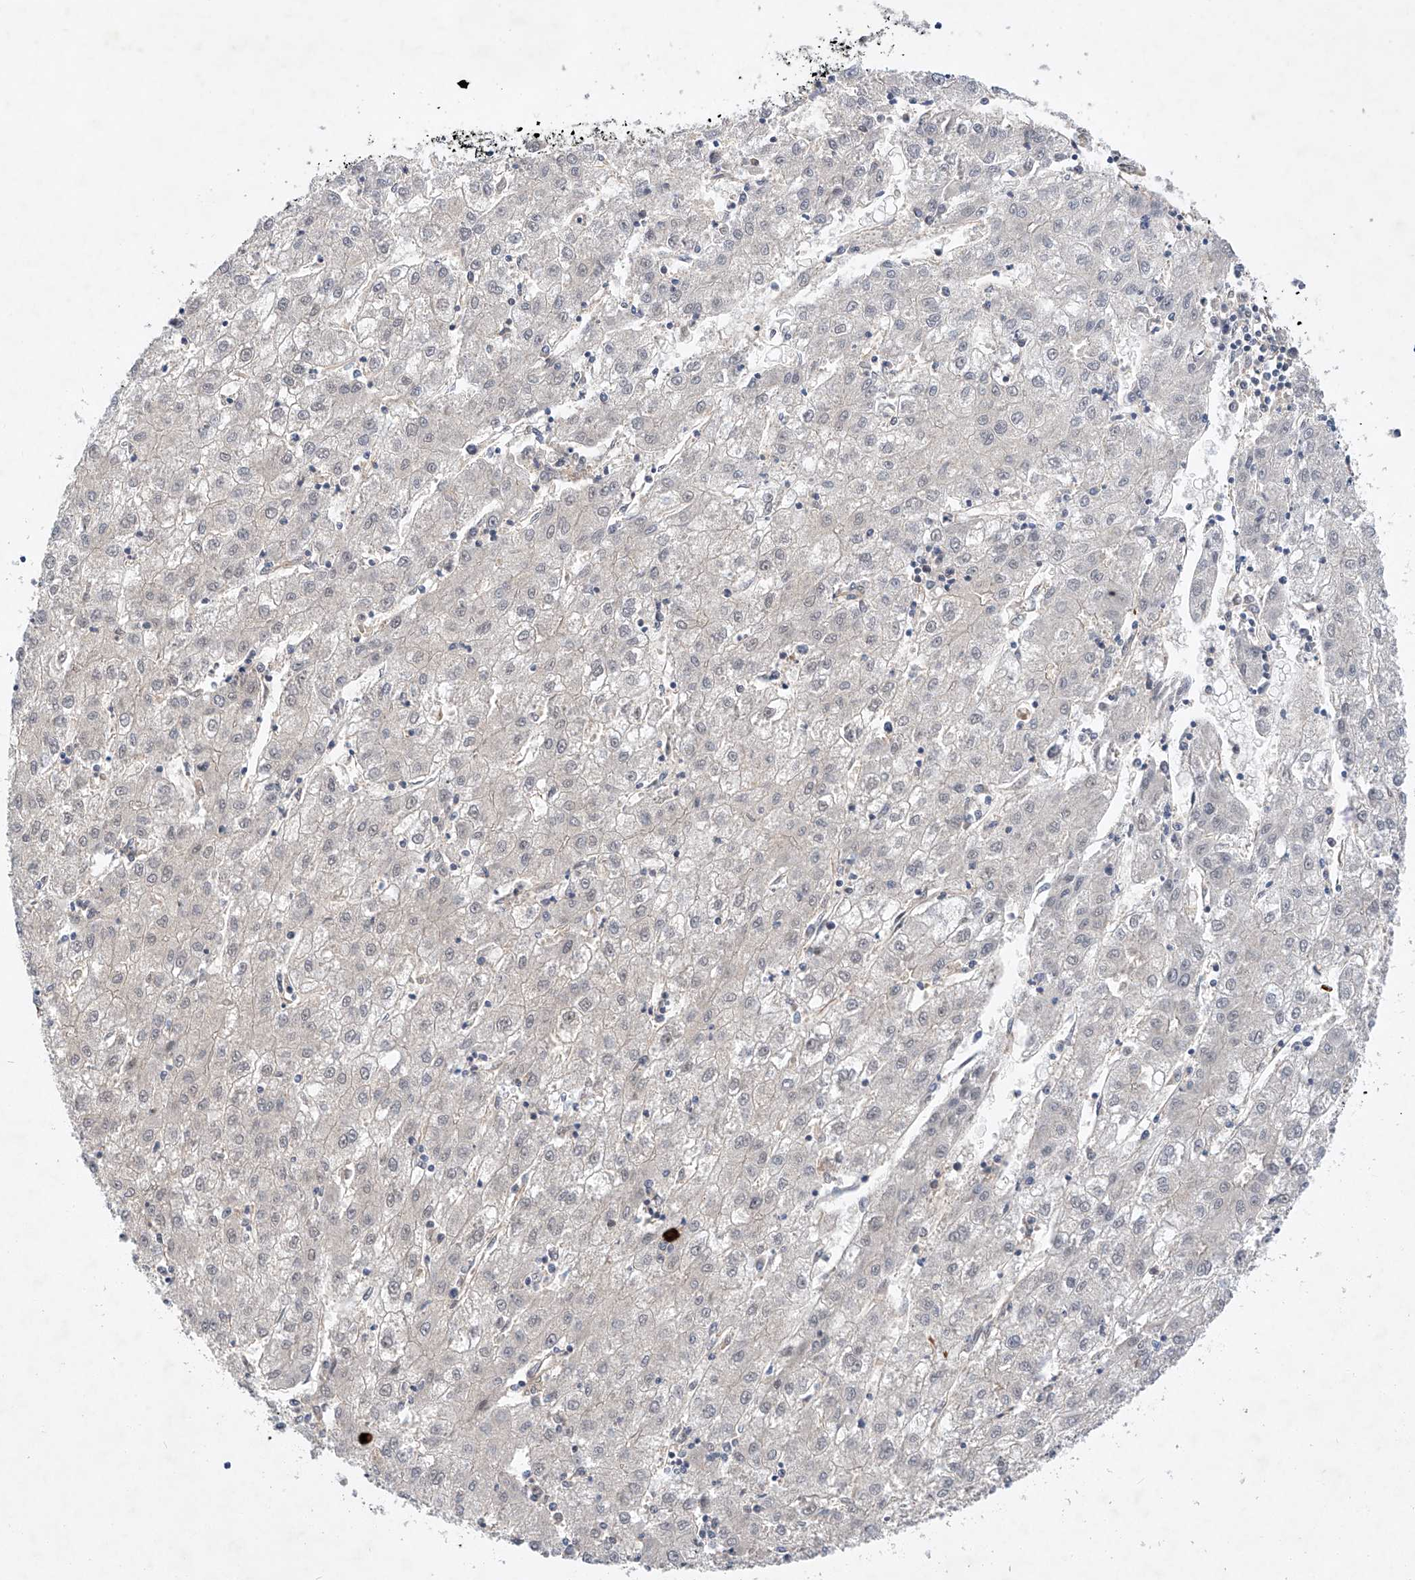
{"staining": {"intensity": "negative", "quantity": "none", "location": "none"}, "tissue": "liver cancer", "cell_type": "Tumor cells", "image_type": "cancer", "snomed": [{"axis": "morphology", "description": "Carcinoma, Hepatocellular, NOS"}, {"axis": "topography", "description": "Liver"}], "caption": "Tumor cells are negative for brown protein staining in liver hepatocellular carcinoma.", "gene": "AMD1", "patient": {"sex": "male", "age": 72}}